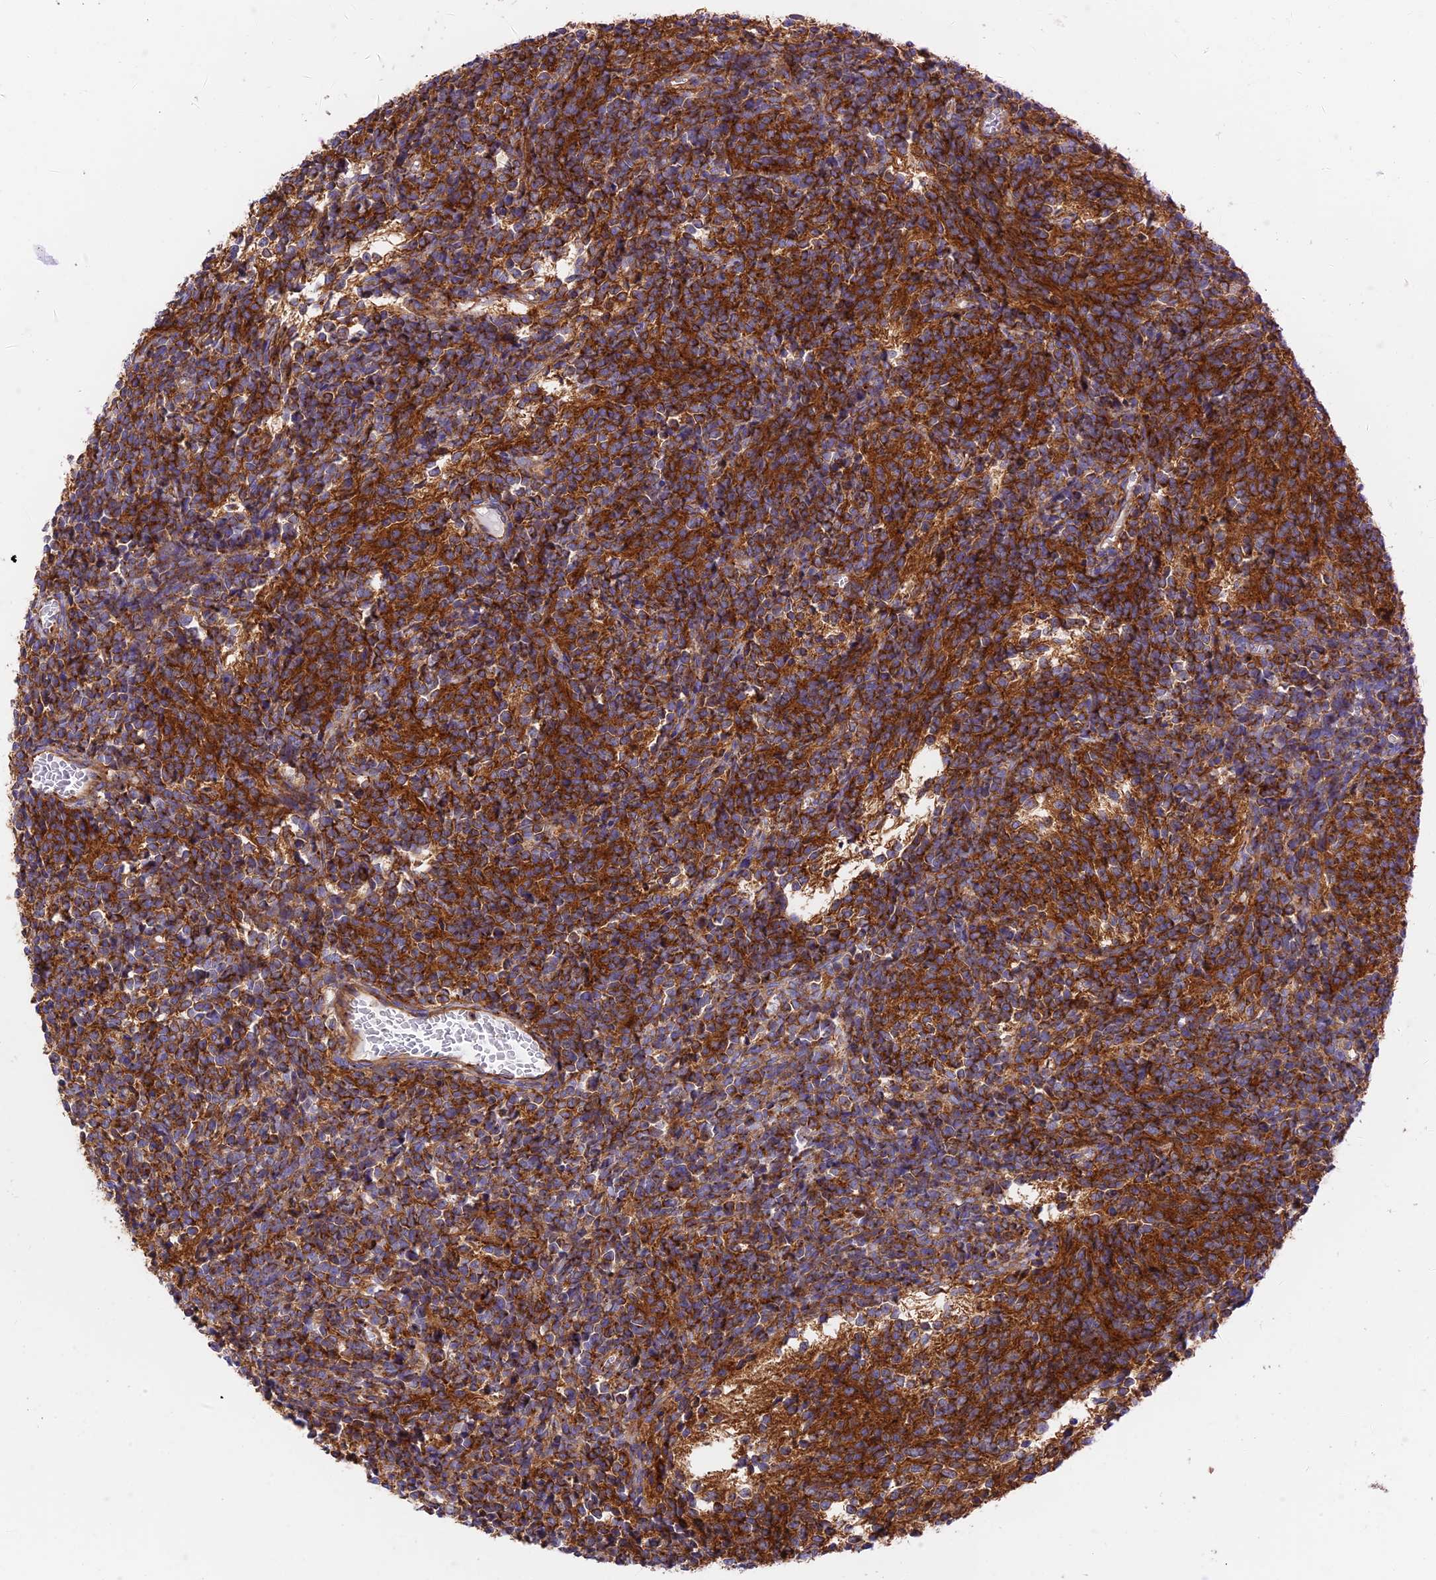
{"staining": {"intensity": "strong", "quantity": ">75%", "location": "cytoplasmic/membranous"}, "tissue": "glioma", "cell_type": "Tumor cells", "image_type": "cancer", "snomed": [{"axis": "morphology", "description": "Glioma, malignant, Low grade"}, {"axis": "topography", "description": "Brain"}], "caption": "An immunohistochemistry histopathology image of neoplastic tissue is shown. Protein staining in brown labels strong cytoplasmic/membranous positivity in malignant glioma (low-grade) within tumor cells. (DAB IHC, brown staining for protein, blue staining for nuclei).", "gene": "DCTN2", "patient": {"sex": "female", "age": 1}}